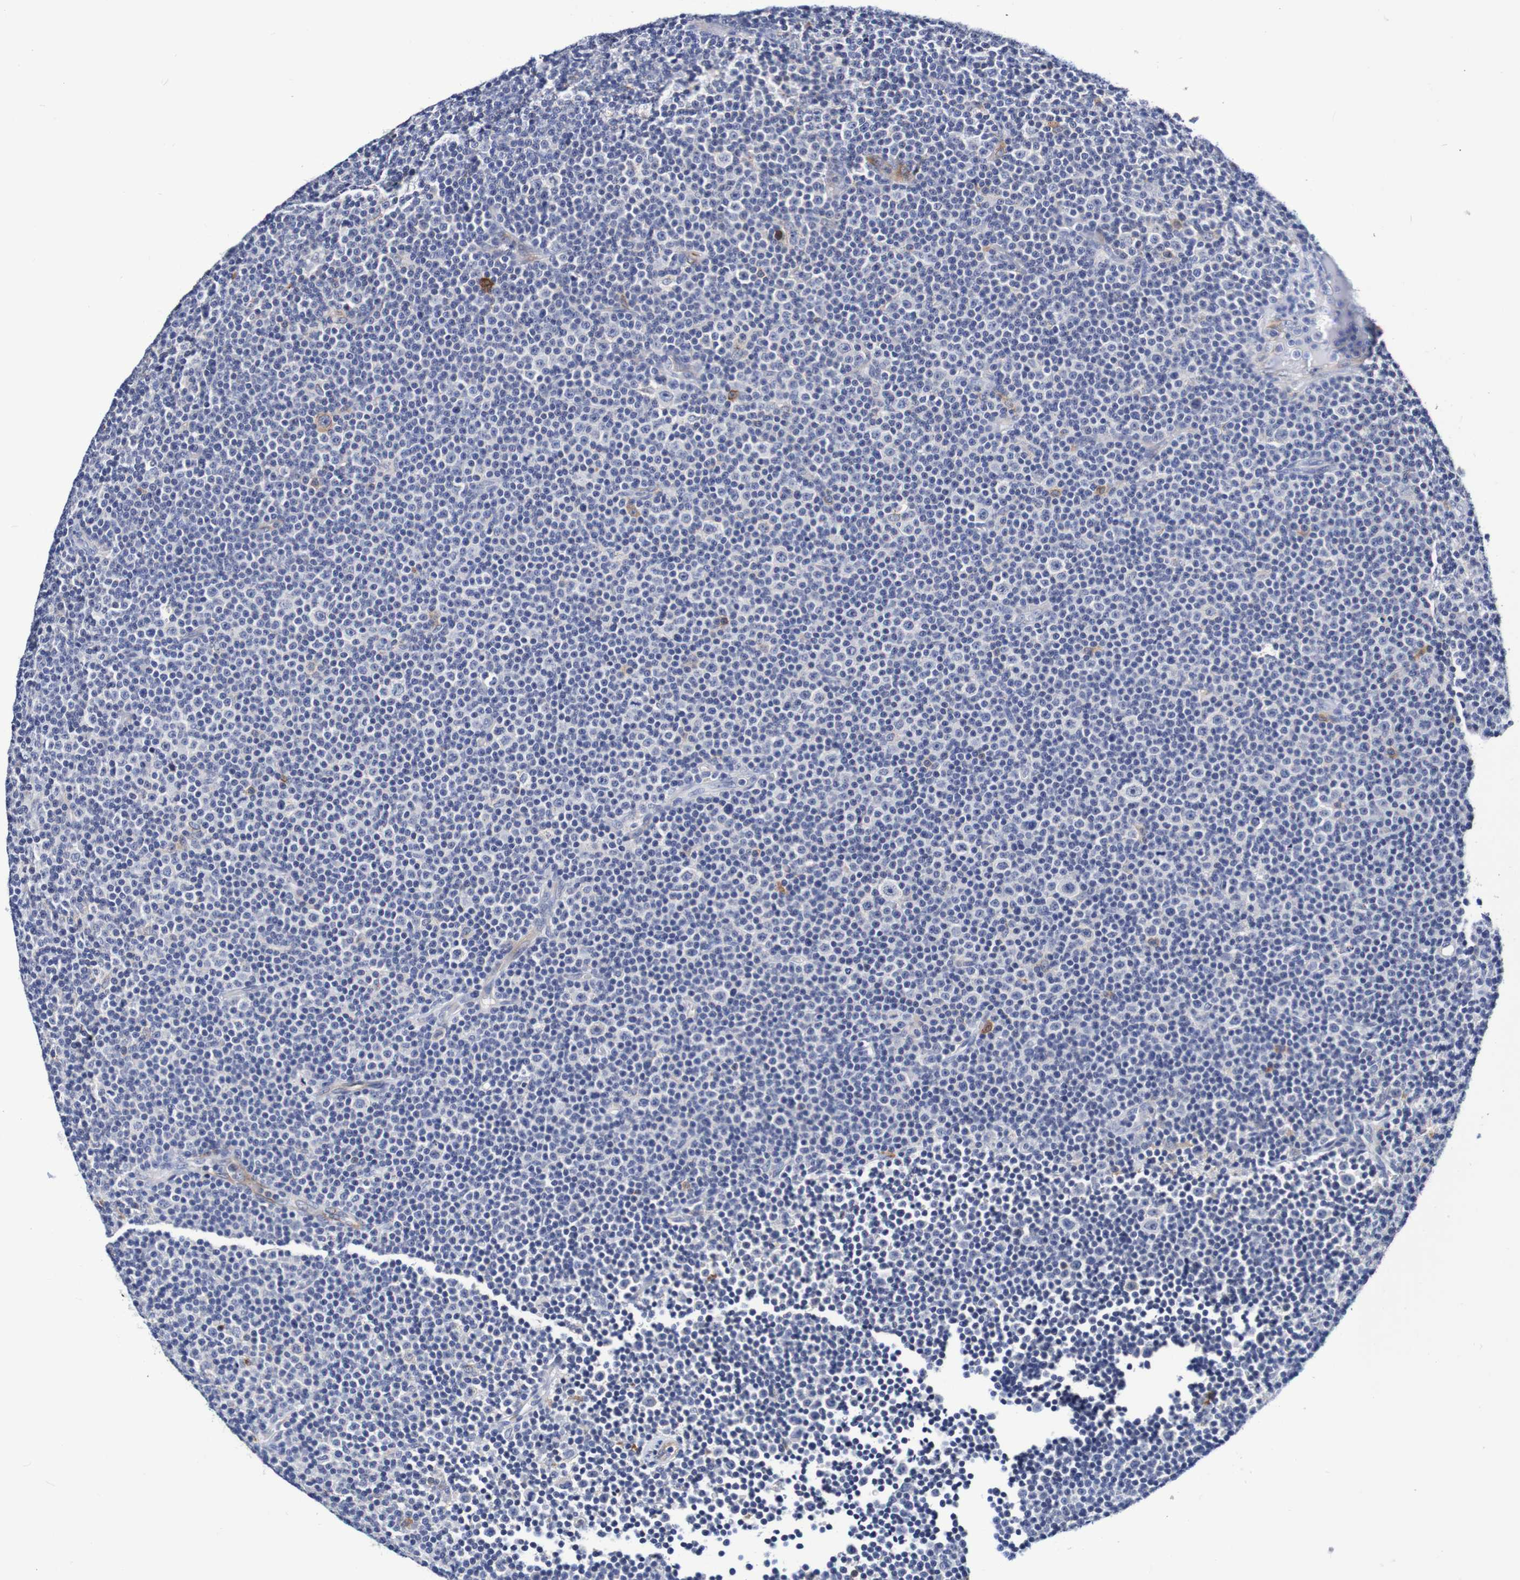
{"staining": {"intensity": "negative", "quantity": "none", "location": "none"}, "tissue": "lymphoma", "cell_type": "Tumor cells", "image_type": "cancer", "snomed": [{"axis": "morphology", "description": "Malignant lymphoma, non-Hodgkin's type, Low grade"}, {"axis": "topography", "description": "Lymph node"}], "caption": "There is no significant staining in tumor cells of lymphoma.", "gene": "SEZ6", "patient": {"sex": "female", "age": 67}}